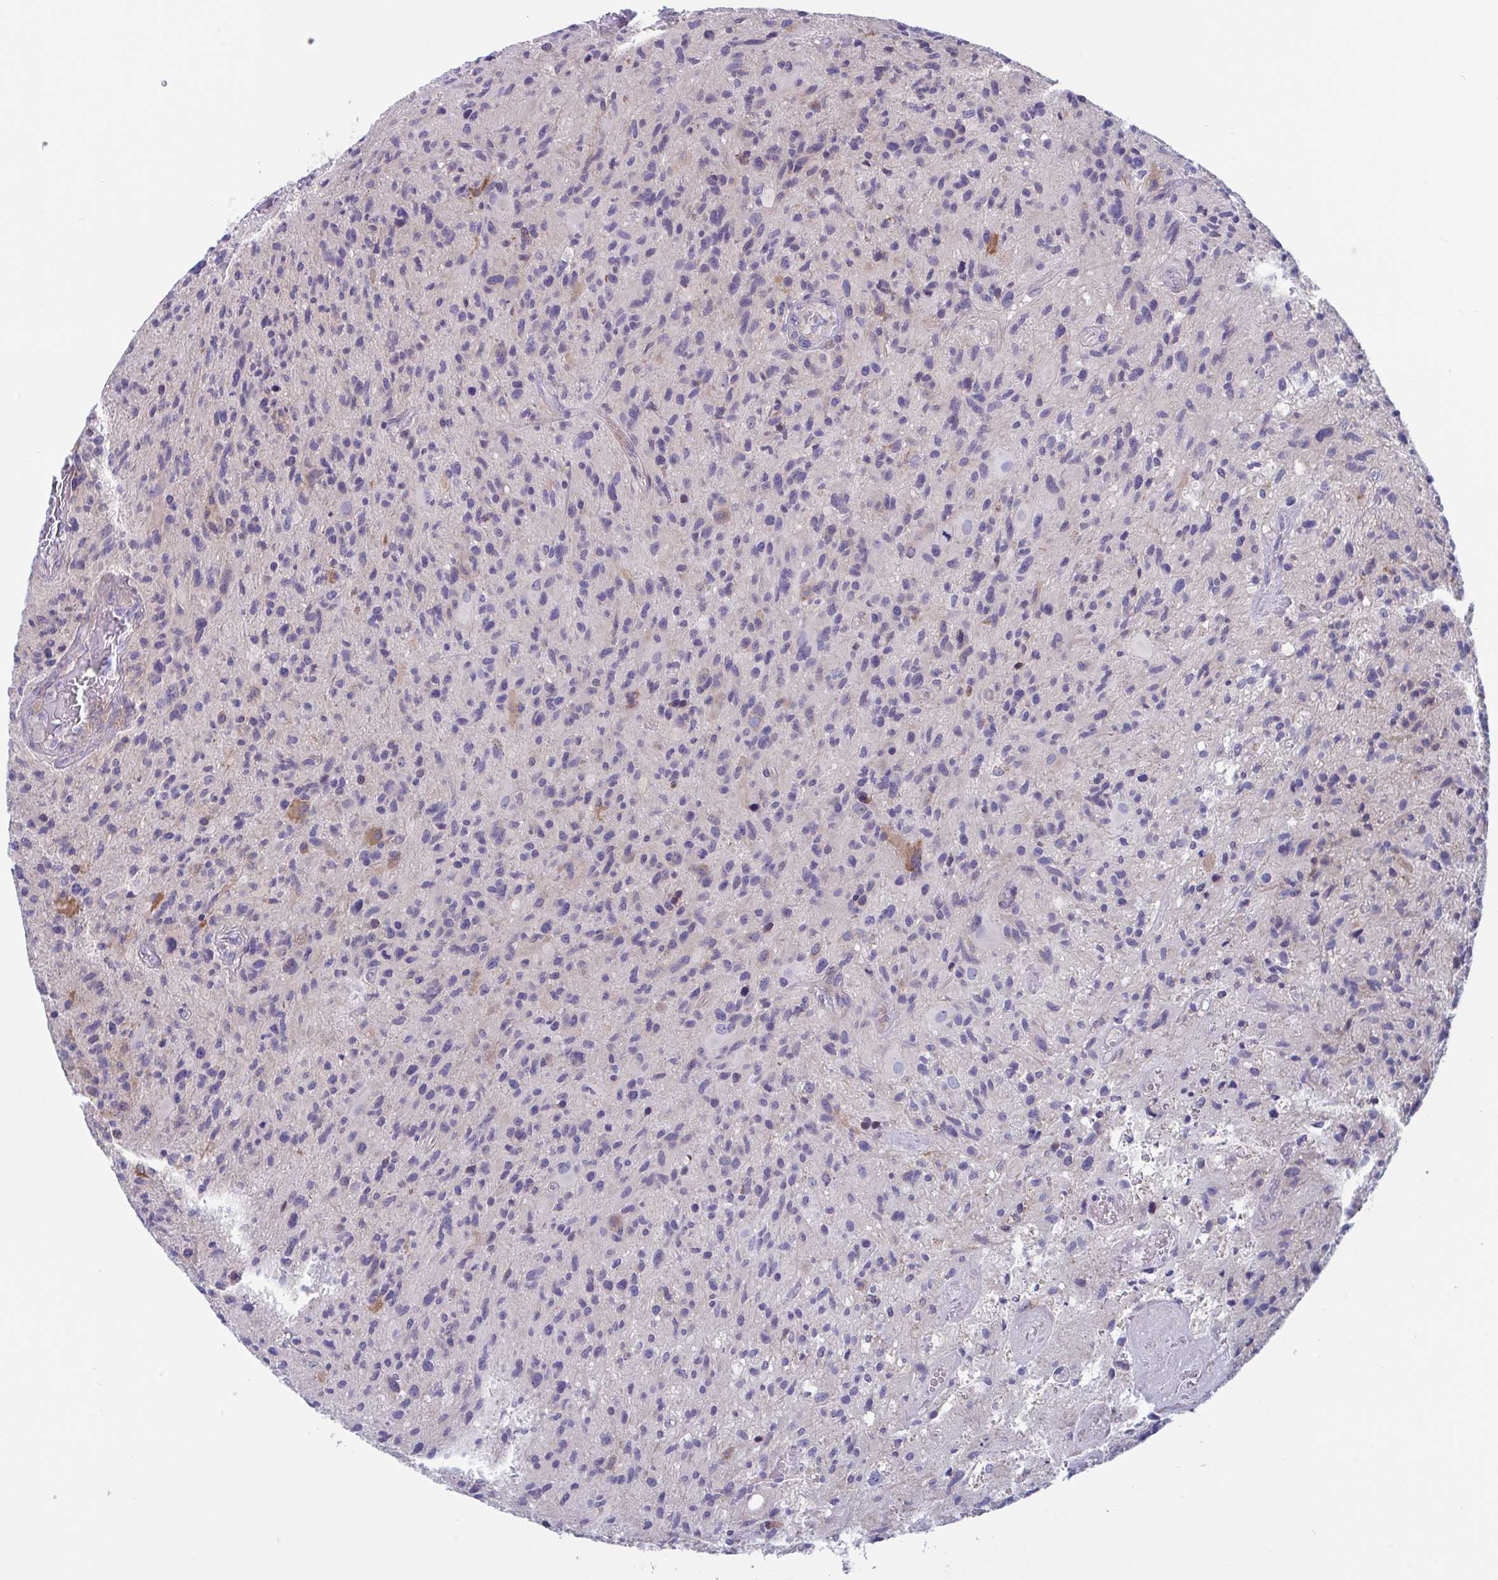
{"staining": {"intensity": "negative", "quantity": "none", "location": "none"}, "tissue": "glioma", "cell_type": "Tumor cells", "image_type": "cancer", "snomed": [{"axis": "morphology", "description": "Glioma, malignant, High grade"}, {"axis": "topography", "description": "Brain"}], "caption": "Immunohistochemistry (IHC) photomicrograph of neoplastic tissue: malignant glioma (high-grade) stained with DAB (3,3'-diaminobenzidine) demonstrates no significant protein positivity in tumor cells. (DAB (3,3'-diaminobenzidine) IHC, high magnification).", "gene": "WBP1", "patient": {"sex": "female", "age": 70}}